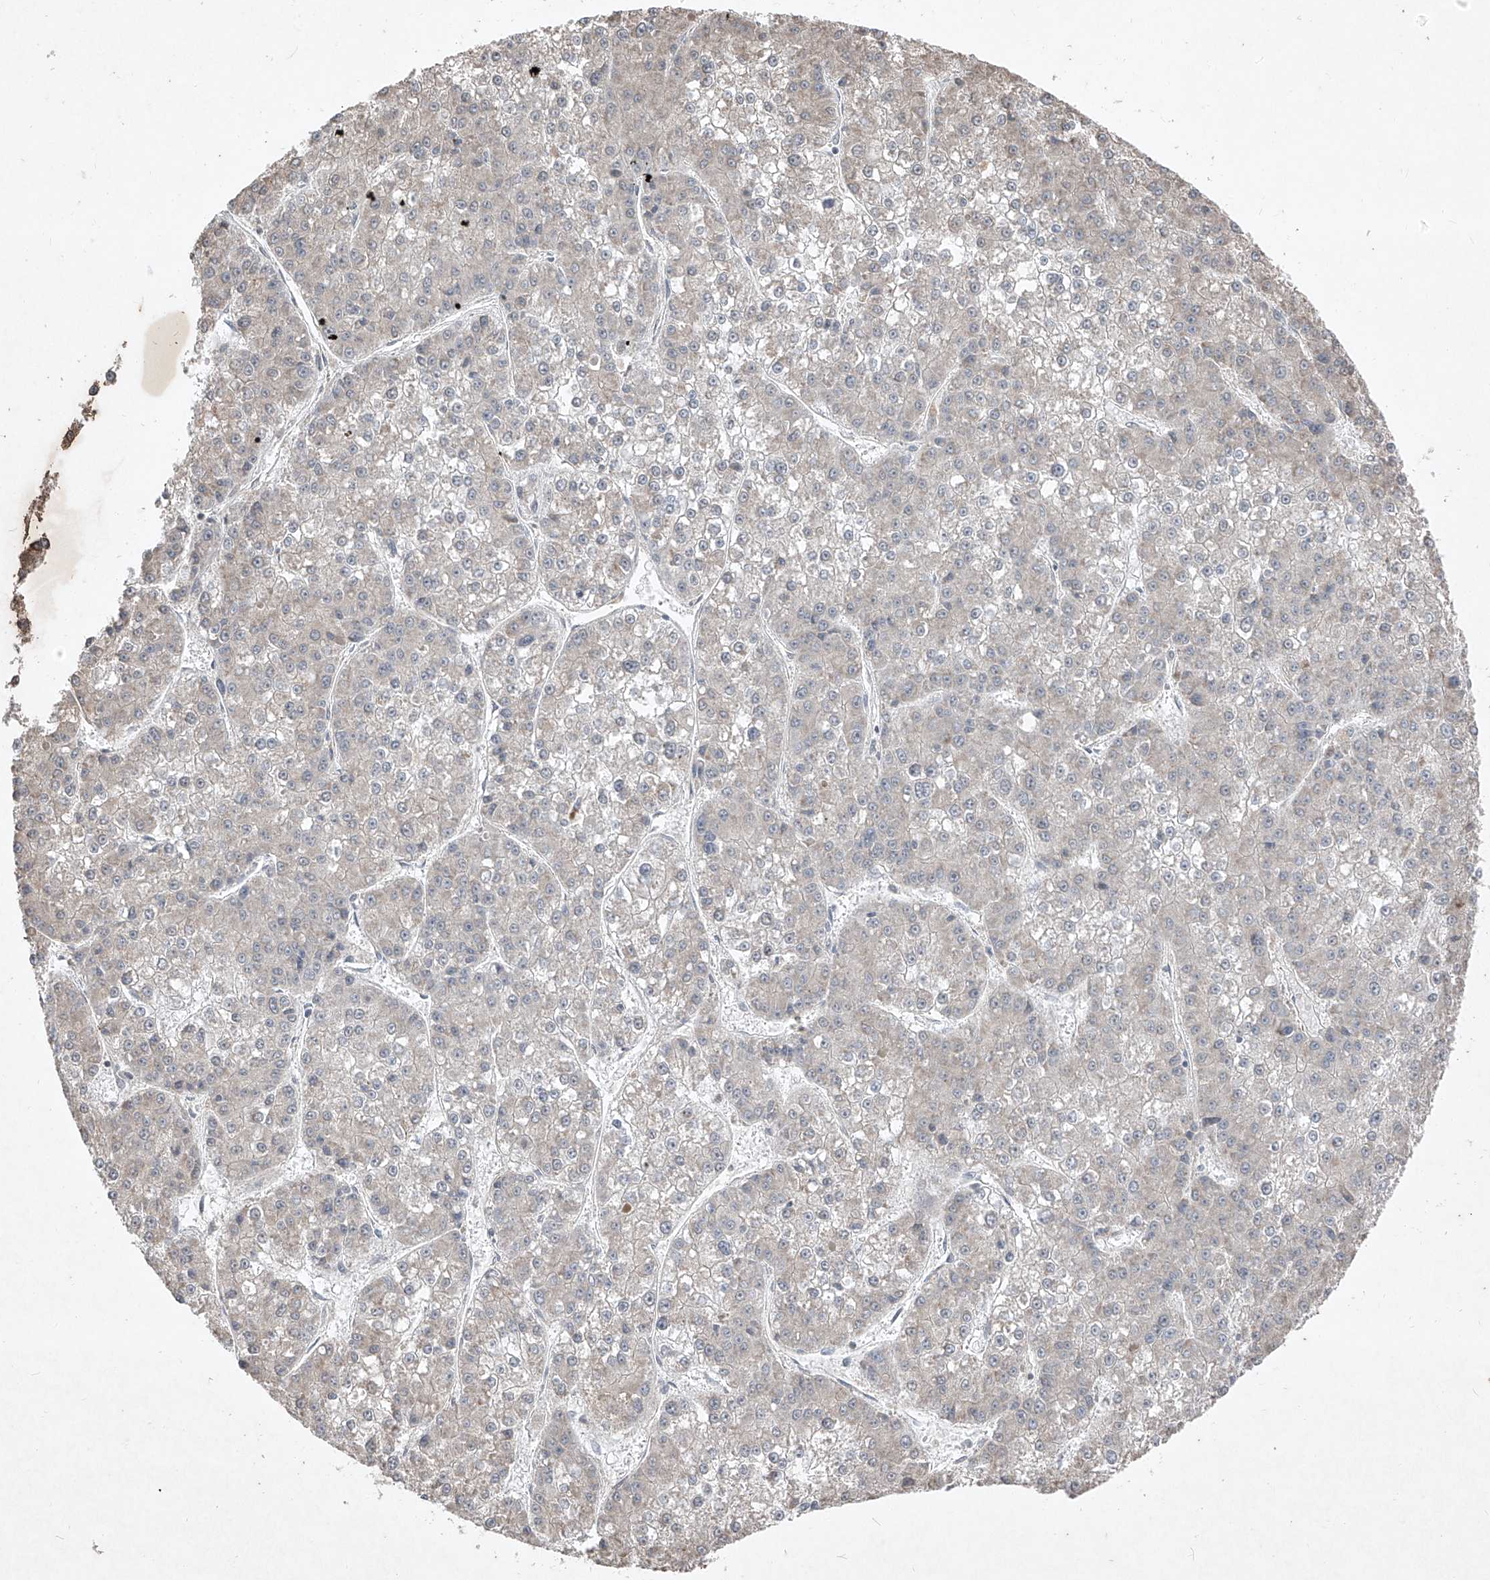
{"staining": {"intensity": "negative", "quantity": "none", "location": "none"}, "tissue": "liver cancer", "cell_type": "Tumor cells", "image_type": "cancer", "snomed": [{"axis": "morphology", "description": "Carcinoma, Hepatocellular, NOS"}, {"axis": "topography", "description": "Liver"}], "caption": "DAB (3,3'-diaminobenzidine) immunohistochemical staining of liver cancer exhibits no significant expression in tumor cells. (Stains: DAB (3,3'-diaminobenzidine) immunohistochemistry (IHC) with hematoxylin counter stain, Microscopy: brightfield microscopy at high magnification).", "gene": "ABCD3", "patient": {"sex": "female", "age": 73}}